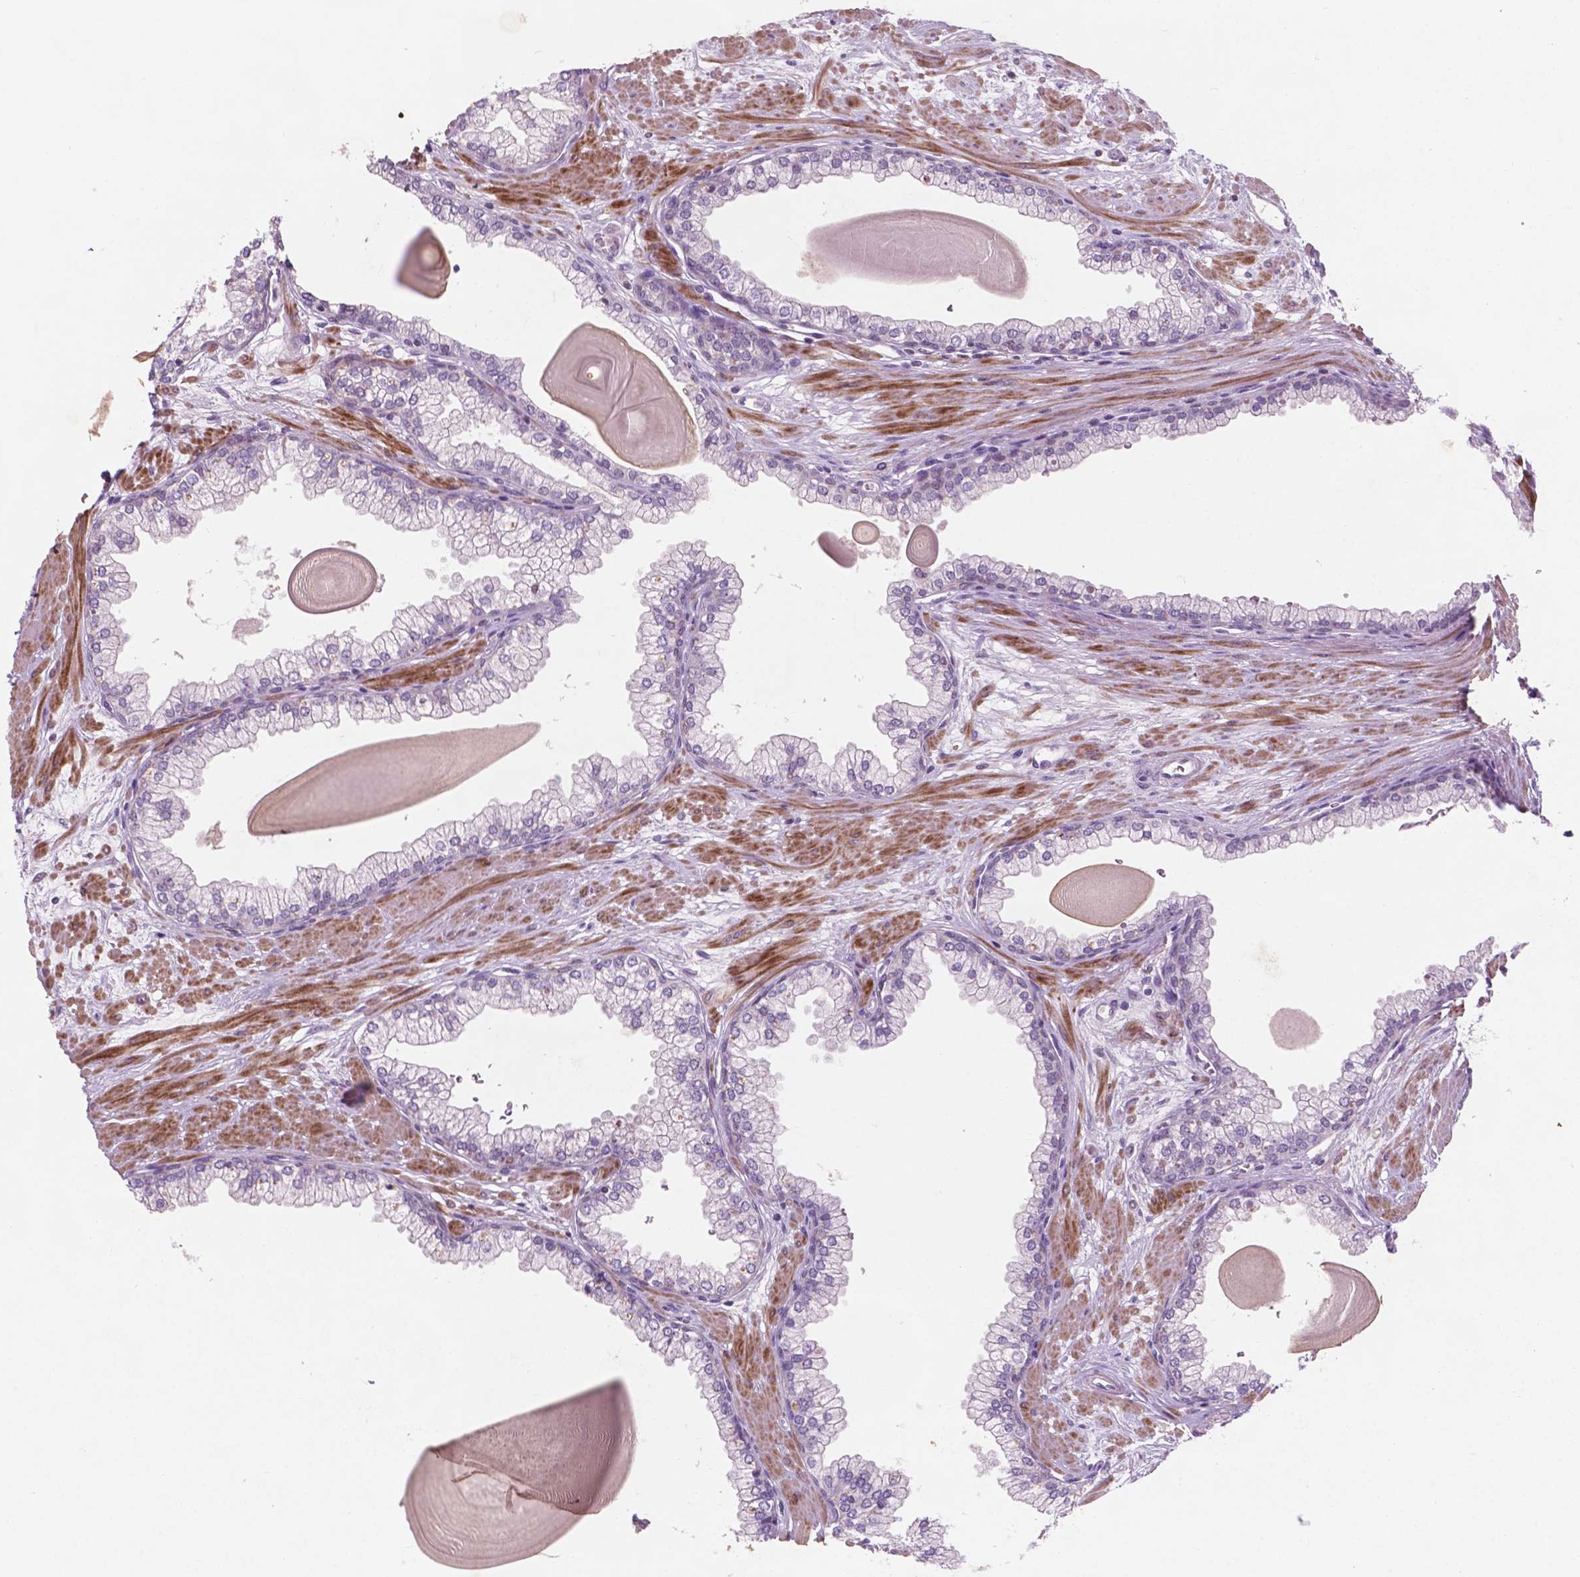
{"staining": {"intensity": "weak", "quantity": "<25%", "location": "nuclear"}, "tissue": "prostate", "cell_type": "Glandular cells", "image_type": "normal", "snomed": [{"axis": "morphology", "description": "Normal tissue, NOS"}, {"axis": "topography", "description": "Prostate"}, {"axis": "topography", "description": "Peripheral nerve tissue"}], "caption": "Prostate stained for a protein using IHC displays no expression glandular cells.", "gene": "CTR9", "patient": {"sex": "male", "age": 61}}